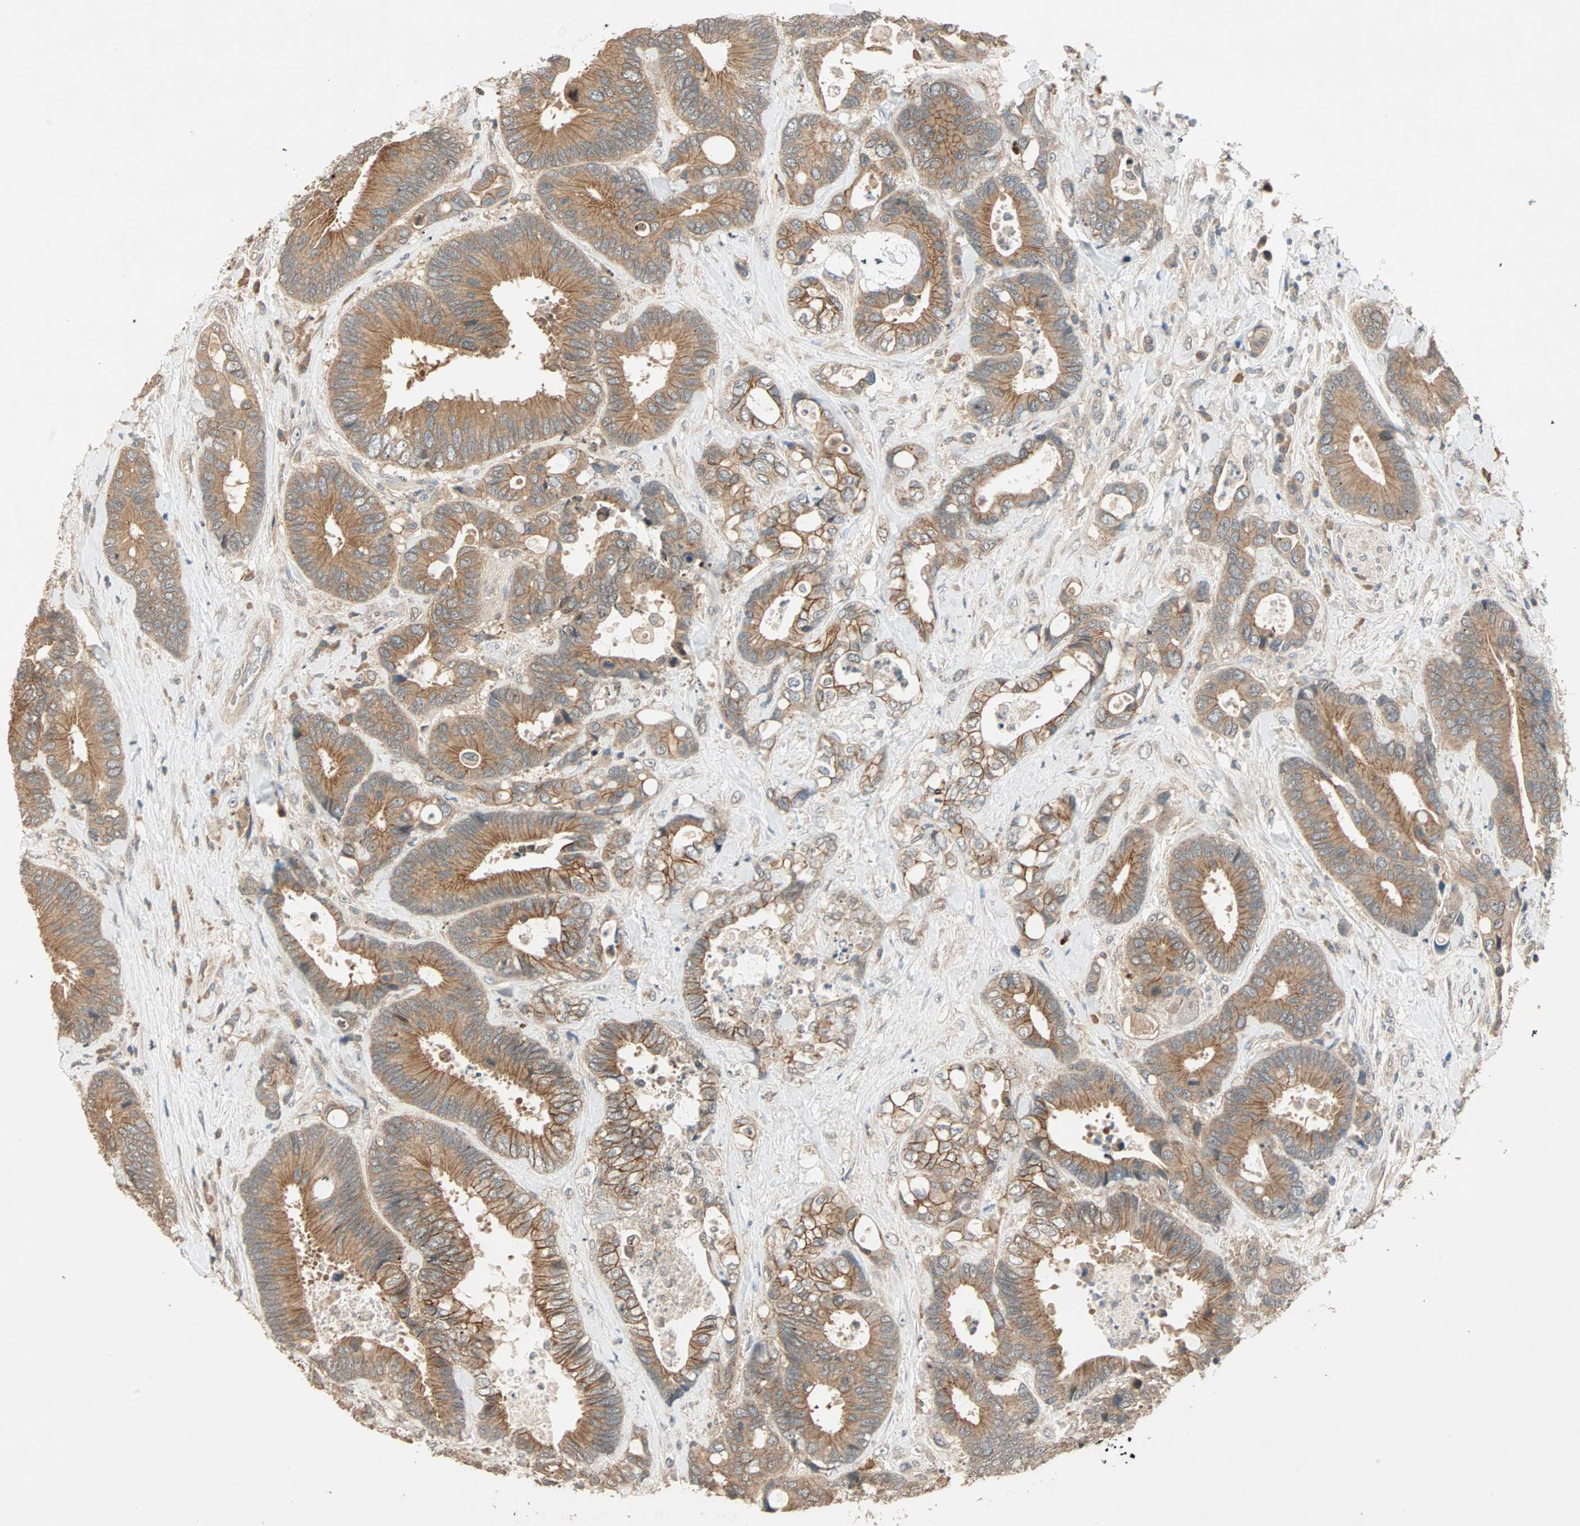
{"staining": {"intensity": "moderate", "quantity": ">75%", "location": "cytoplasmic/membranous"}, "tissue": "colorectal cancer", "cell_type": "Tumor cells", "image_type": "cancer", "snomed": [{"axis": "morphology", "description": "Adenocarcinoma, NOS"}, {"axis": "topography", "description": "Rectum"}], "caption": "Colorectal adenocarcinoma was stained to show a protein in brown. There is medium levels of moderate cytoplasmic/membranous positivity in approximately >75% of tumor cells.", "gene": "TTF2", "patient": {"sex": "male", "age": 55}}